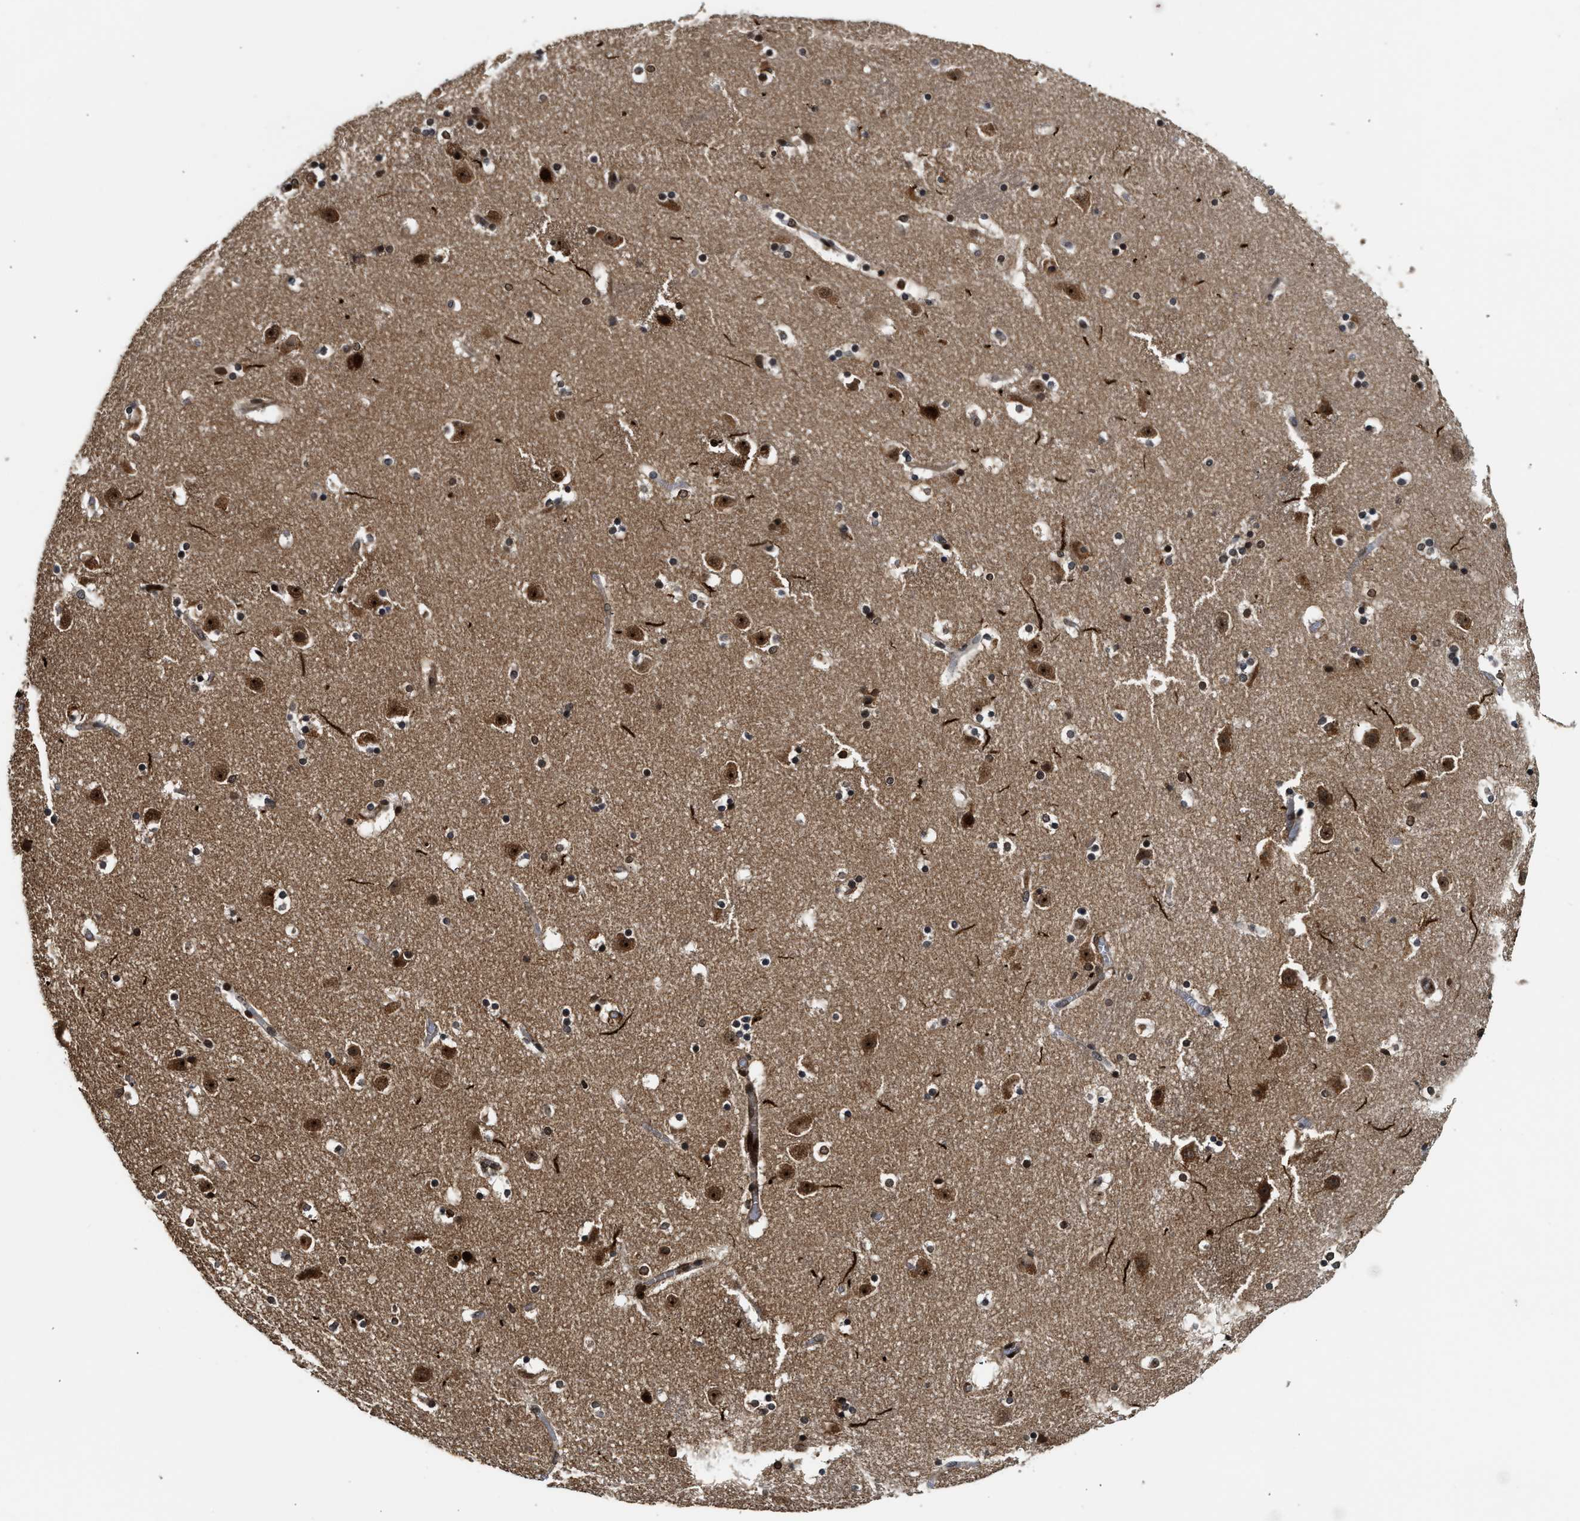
{"staining": {"intensity": "strong", "quantity": ">75%", "location": "nuclear"}, "tissue": "caudate", "cell_type": "Glial cells", "image_type": "normal", "snomed": [{"axis": "morphology", "description": "Normal tissue, NOS"}, {"axis": "topography", "description": "Lateral ventricle wall"}], "caption": "Strong nuclear staining is seen in approximately >75% of glial cells in benign caudate. The staining was performed using DAB (3,3'-diaminobenzidine), with brown indicating positive protein expression. Nuclei are stained blue with hematoxylin.", "gene": "MDM2", "patient": {"sex": "male", "age": 45}}